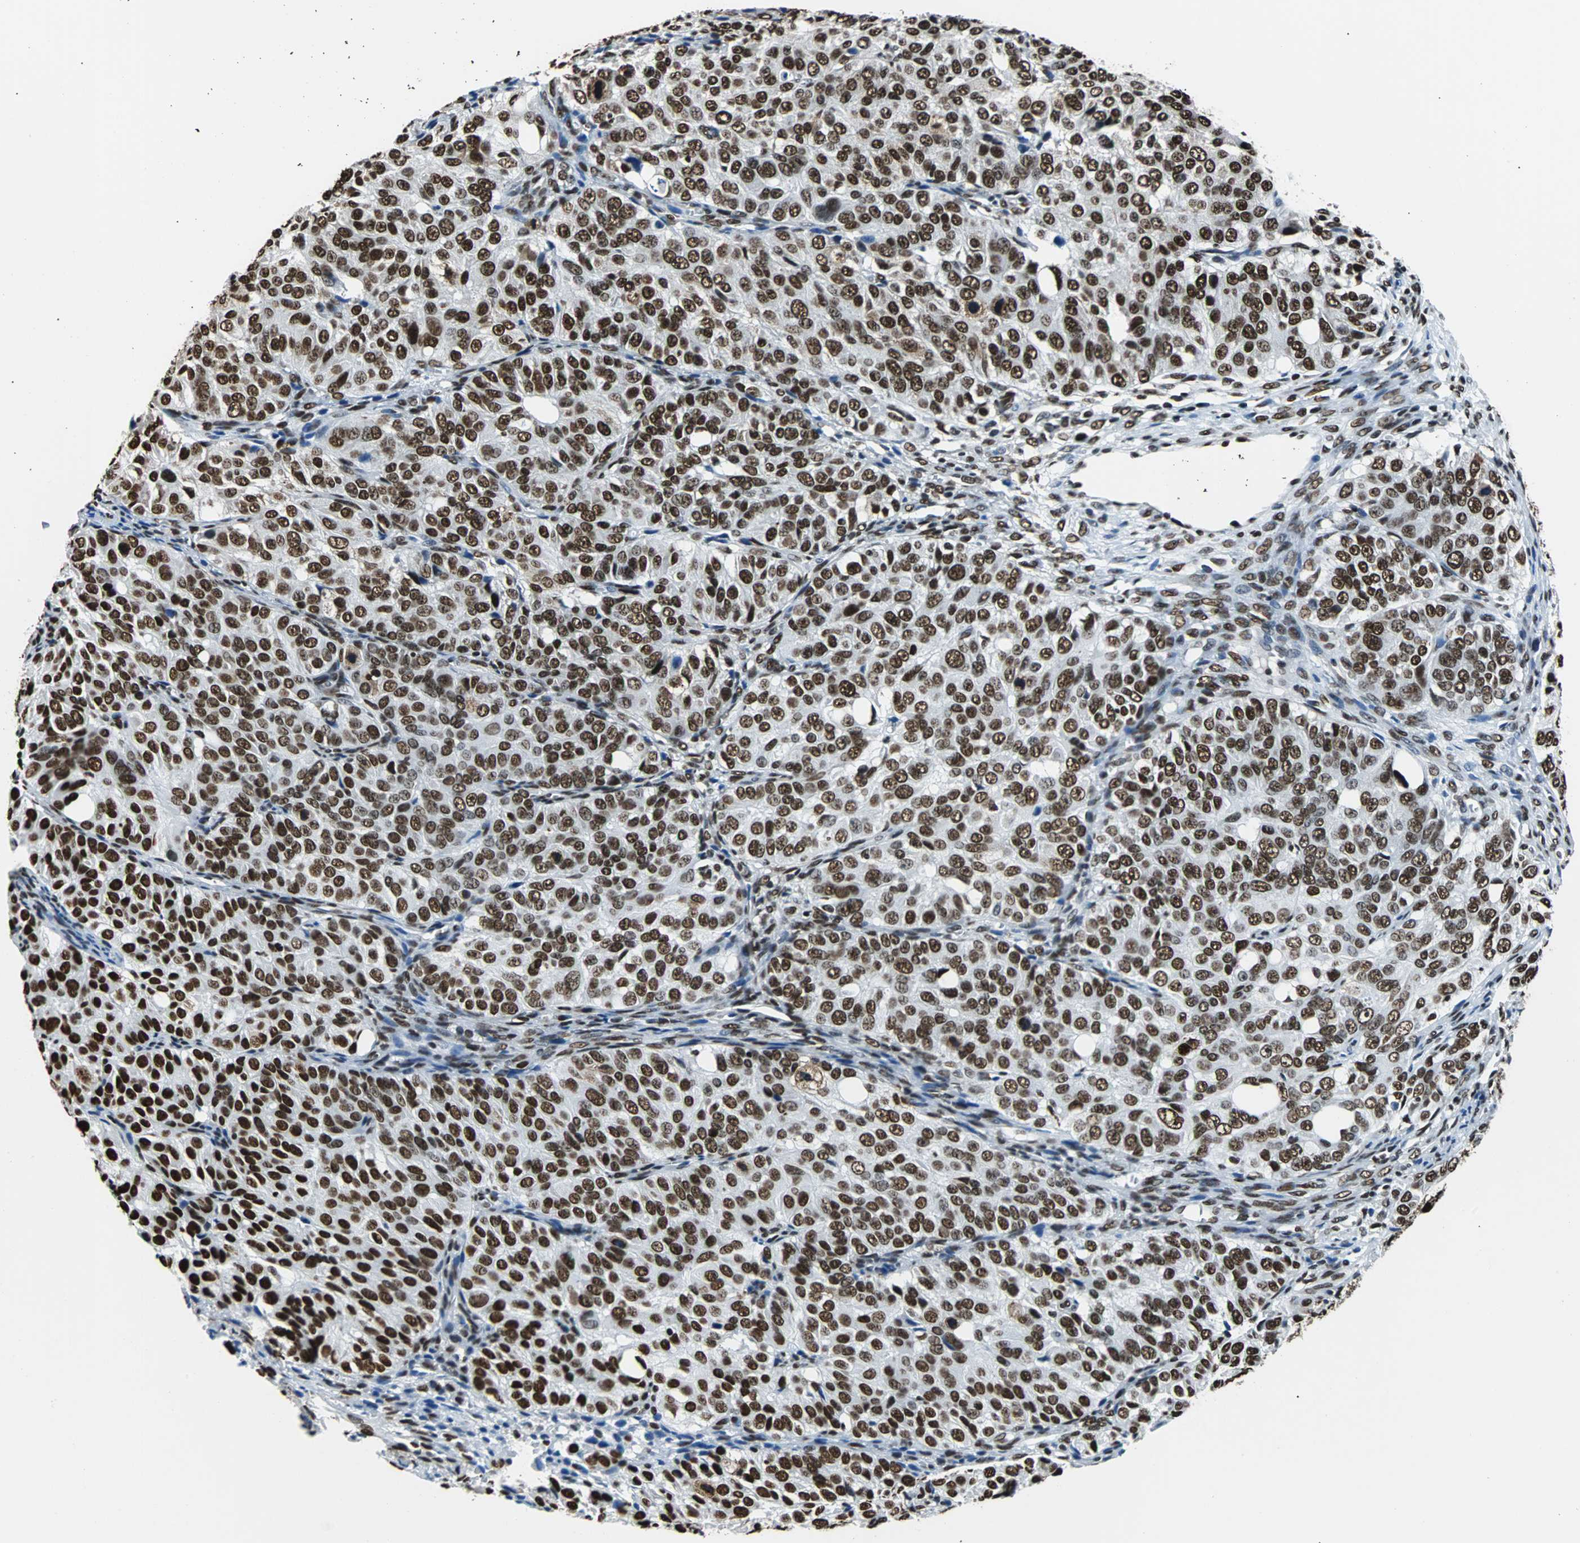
{"staining": {"intensity": "strong", "quantity": ">75%", "location": "nuclear"}, "tissue": "ovarian cancer", "cell_type": "Tumor cells", "image_type": "cancer", "snomed": [{"axis": "morphology", "description": "Carcinoma, endometroid"}, {"axis": "topography", "description": "Ovary"}], "caption": "Protein expression analysis of human ovarian cancer reveals strong nuclear expression in approximately >75% of tumor cells.", "gene": "FUBP1", "patient": {"sex": "female", "age": 51}}